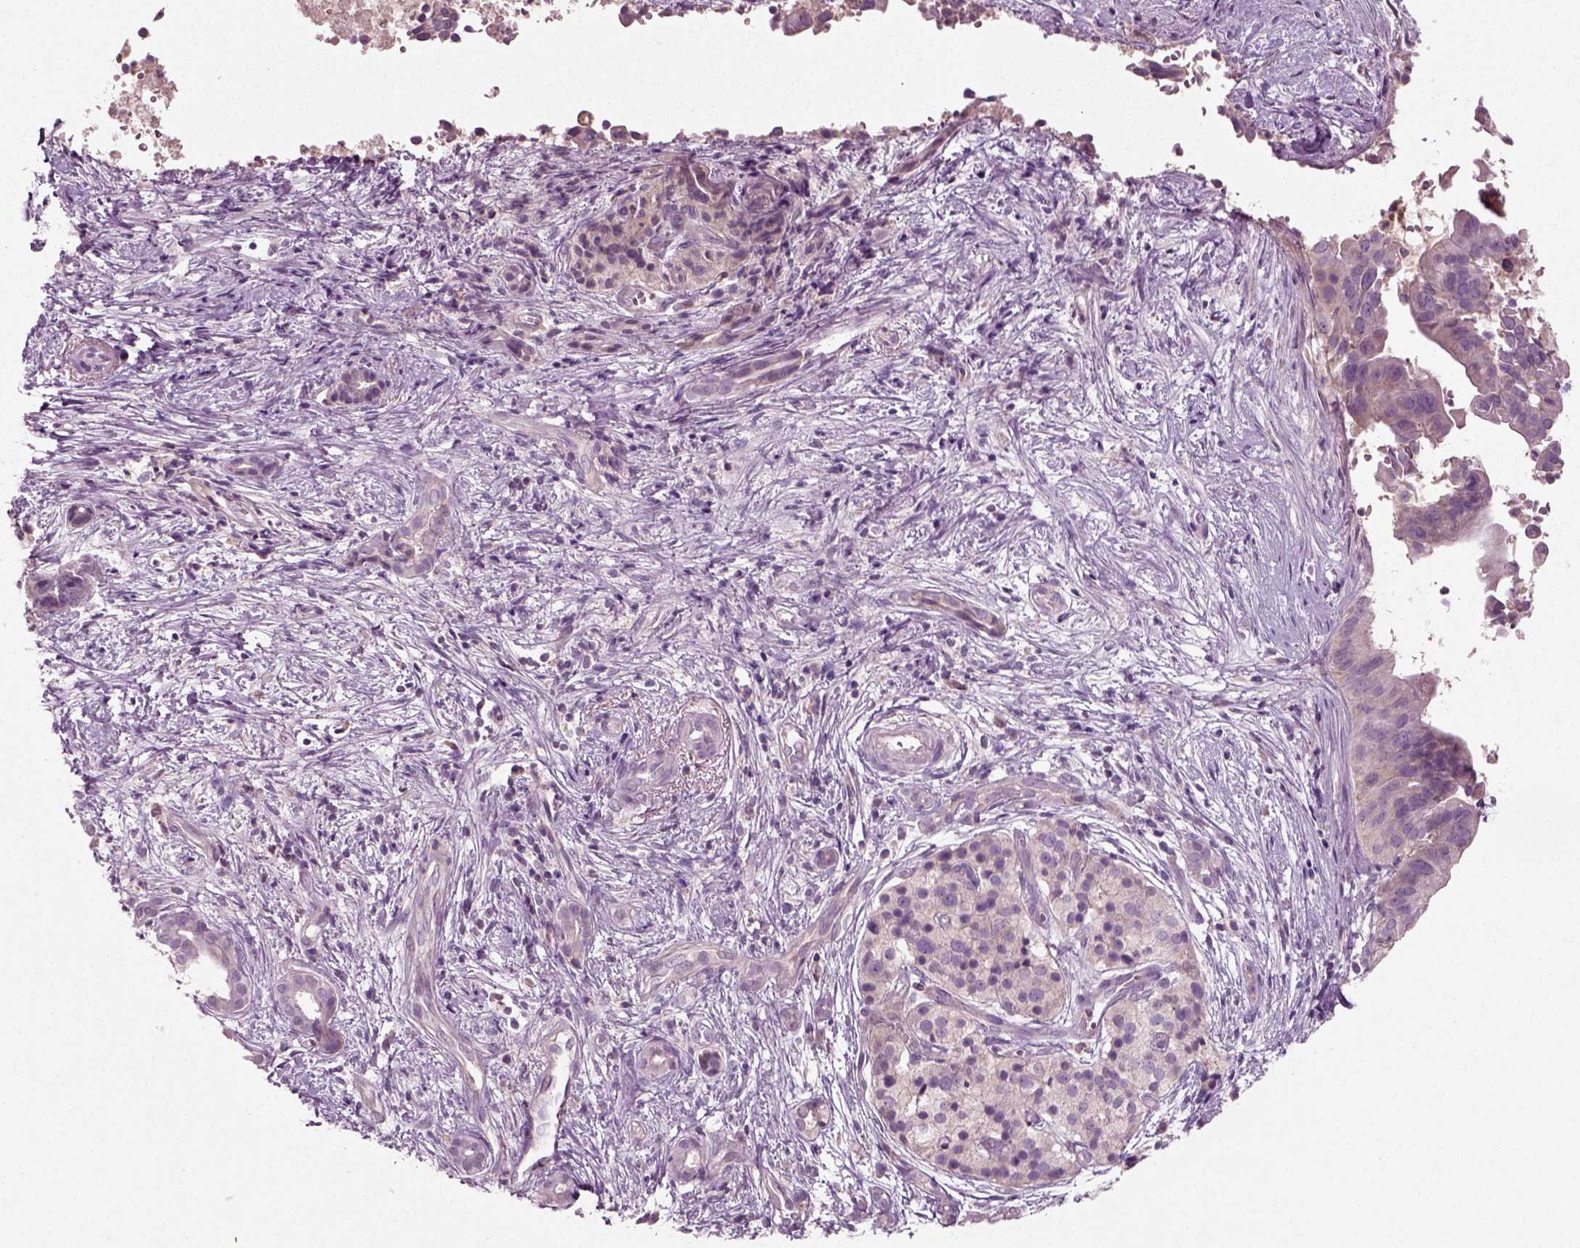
{"staining": {"intensity": "weak", "quantity": "<25%", "location": "cytoplasmic/membranous"}, "tissue": "pancreatic cancer", "cell_type": "Tumor cells", "image_type": "cancer", "snomed": [{"axis": "morphology", "description": "Adenocarcinoma, NOS"}, {"axis": "topography", "description": "Pancreas"}], "caption": "The histopathology image displays no significant expression in tumor cells of pancreatic cancer.", "gene": "RND2", "patient": {"sex": "male", "age": 61}}